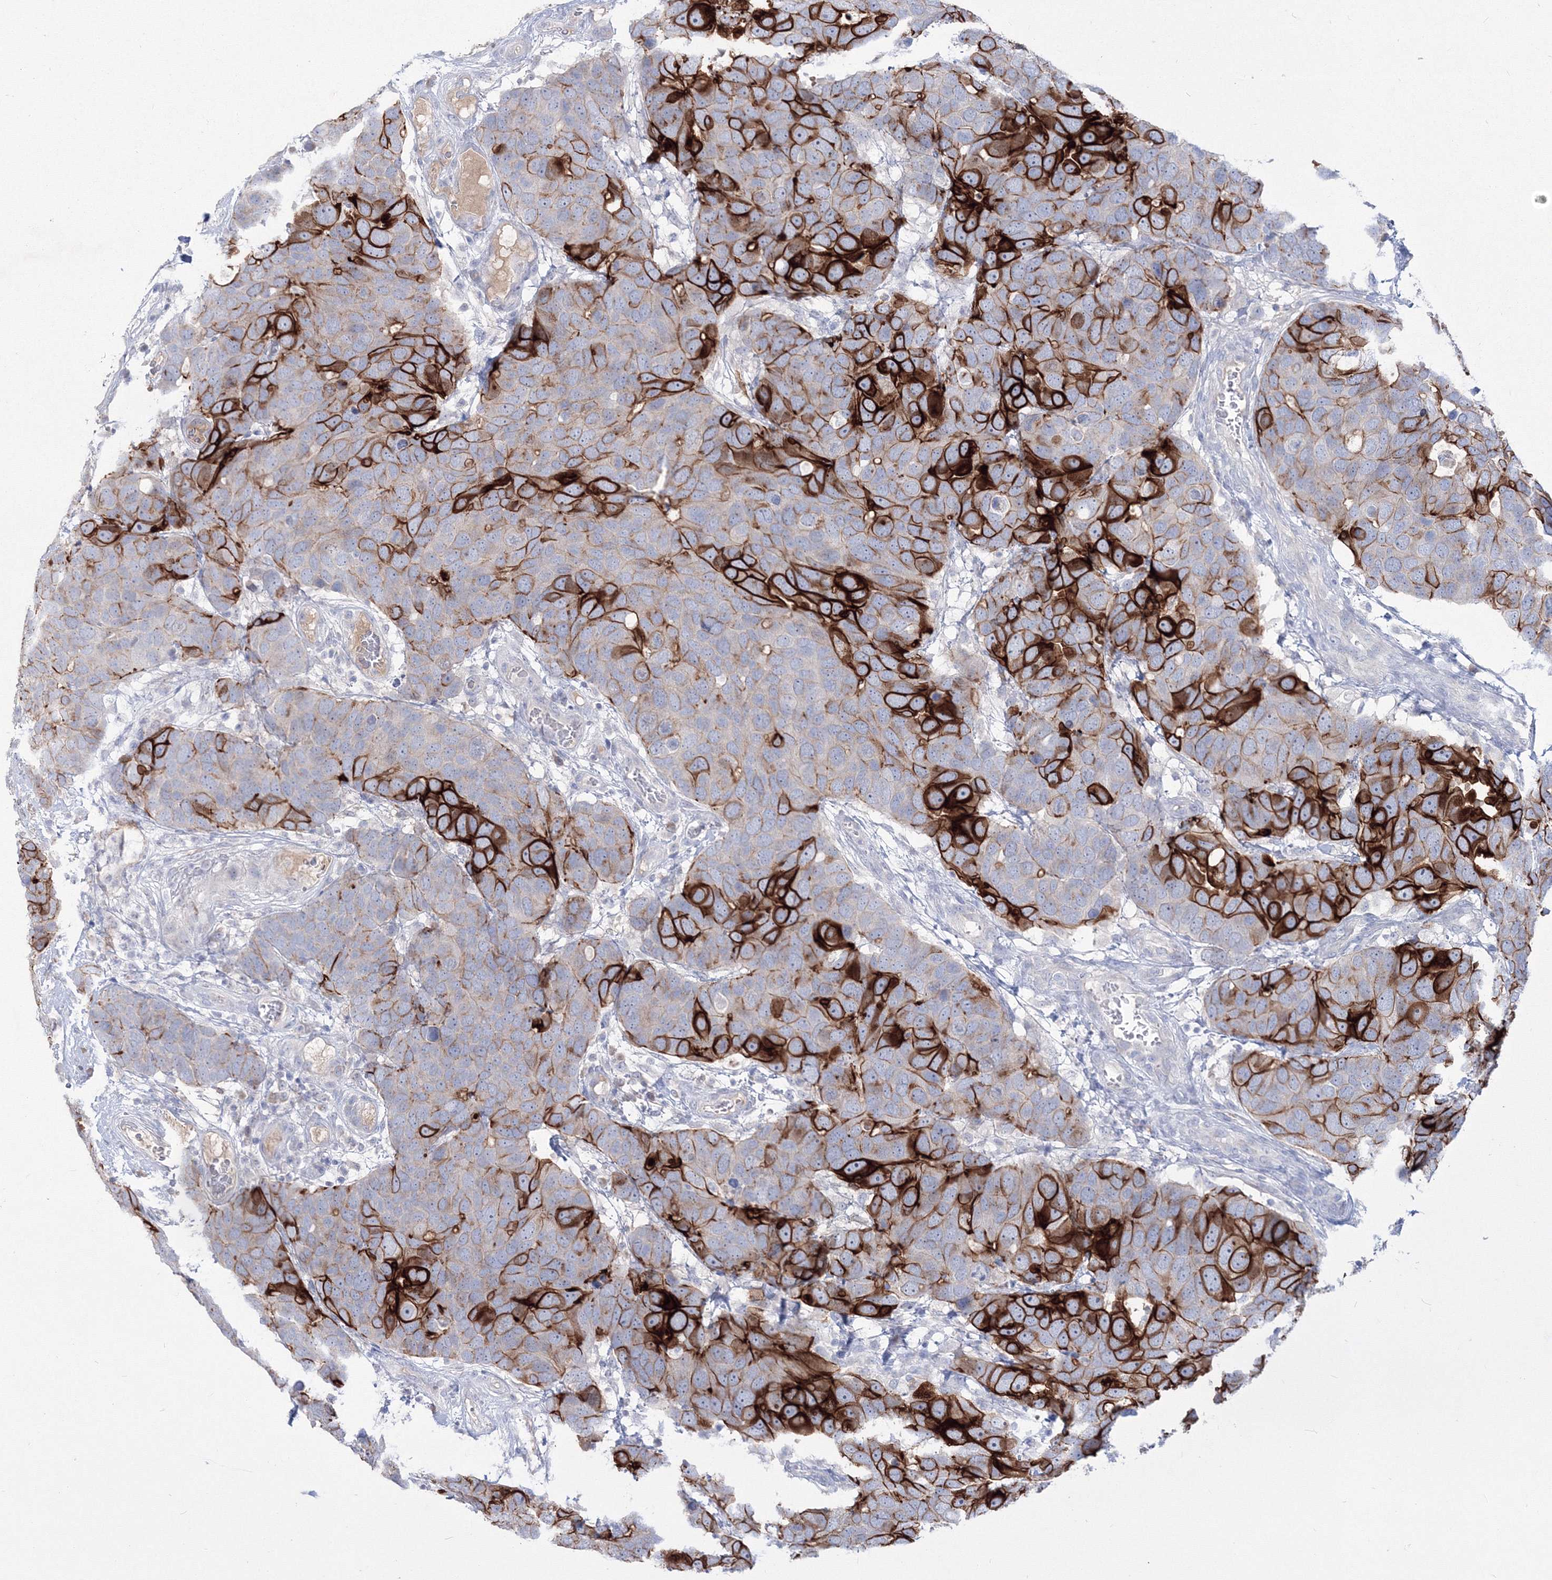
{"staining": {"intensity": "strong", "quantity": "25%-75%", "location": "cytoplasmic/membranous"}, "tissue": "breast cancer", "cell_type": "Tumor cells", "image_type": "cancer", "snomed": [{"axis": "morphology", "description": "Duct carcinoma"}, {"axis": "topography", "description": "Breast"}], "caption": "Protein expression analysis of human invasive ductal carcinoma (breast) reveals strong cytoplasmic/membranous staining in approximately 25%-75% of tumor cells.", "gene": "TMEM139", "patient": {"sex": "female", "age": 83}}